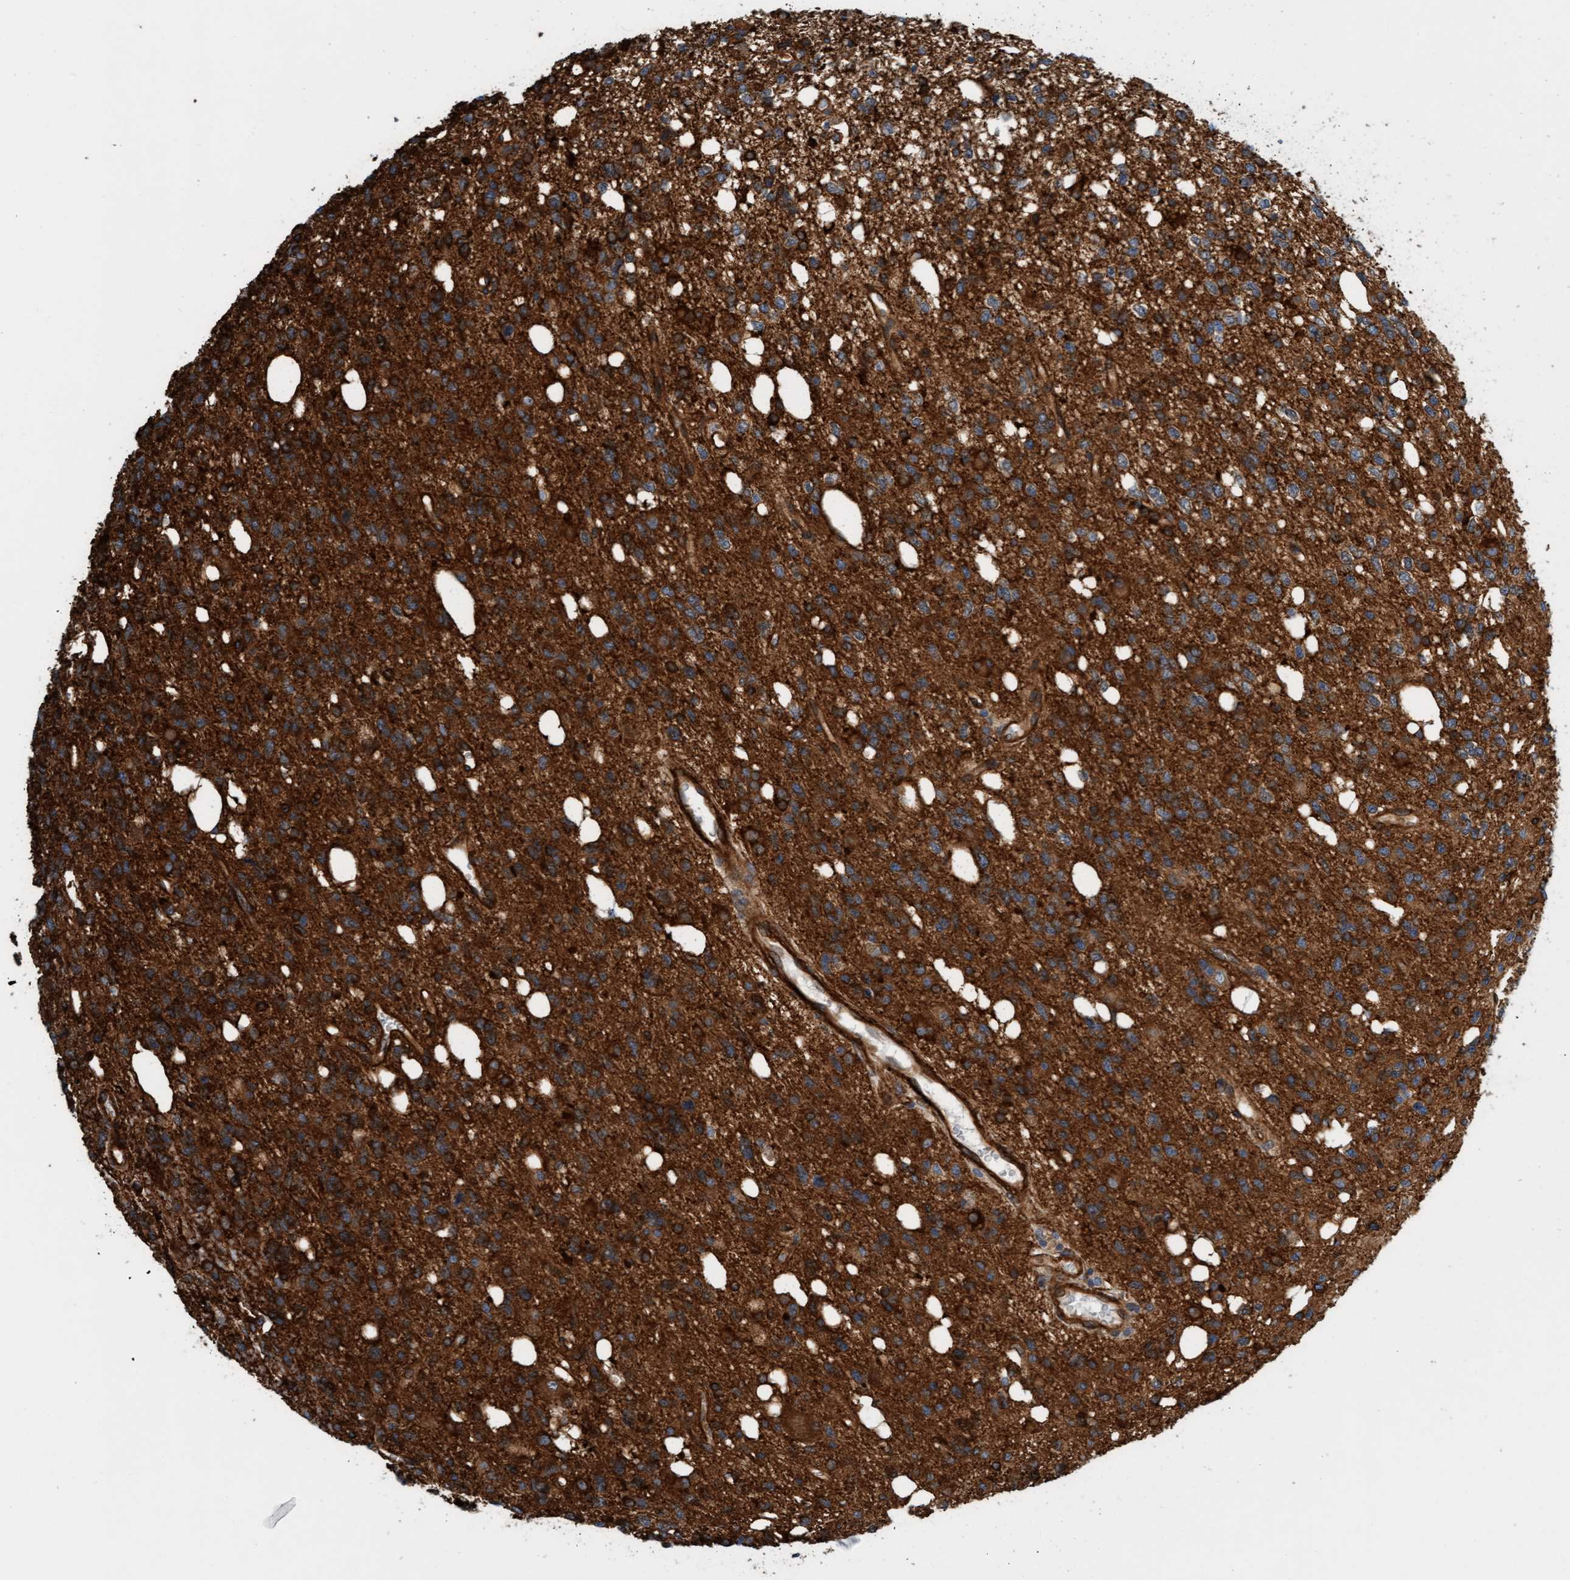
{"staining": {"intensity": "strong", "quantity": ">75%", "location": "cytoplasmic/membranous"}, "tissue": "glioma", "cell_type": "Tumor cells", "image_type": "cancer", "snomed": [{"axis": "morphology", "description": "Glioma, malignant, High grade"}, {"axis": "topography", "description": "Brain"}], "caption": "Tumor cells show high levels of strong cytoplasmic/membranous positivity in approximately >75% of cells in human high-grade glioma (malignant). The staining was performed using DAB (3,3'-diaminobenzidine), with brown indicating positive protein expression. Nuclei are stained blue with hematoxylin.", "gene": "FMNL3", "patient": {"sex": "female", "age": 62}}